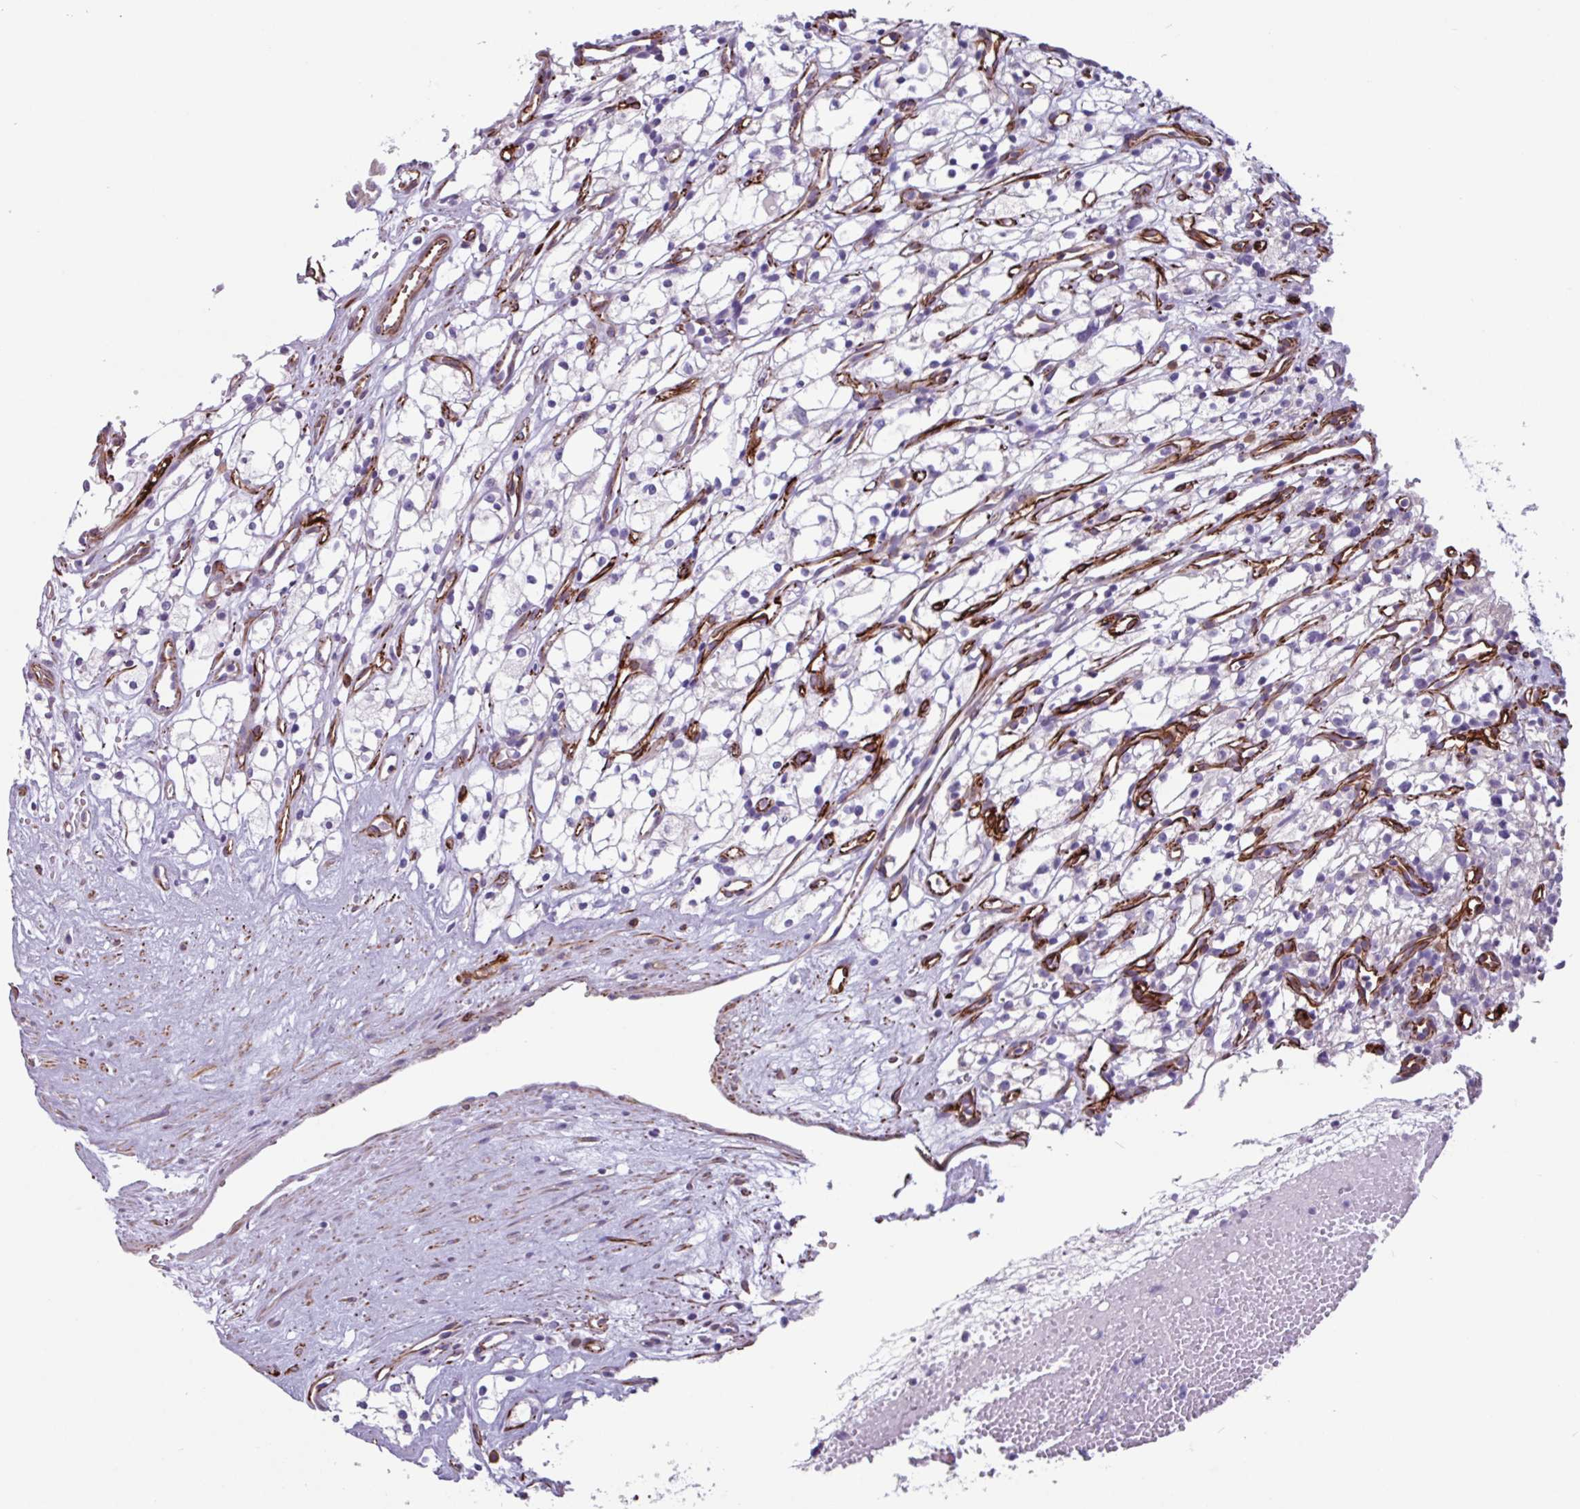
{"staining": {"intensity": "negative", "quantity": "none", "location": "none"}, "tissue": "renal cancer", "cell_type": "Tumor cells", "image_type": "cancer", "snomed": [{"axis": "morphology", "description": "Adenocarcinoma, NOS"}, {"axis": "topography", "description": "Kidney"}], "caption": "Immunohistochemistry (IHC) of human renal adenocarcinoma demonstrates no expression in tumor cells.", "gene": "BTD", "patient": {"sex": "male", "age": 59}}